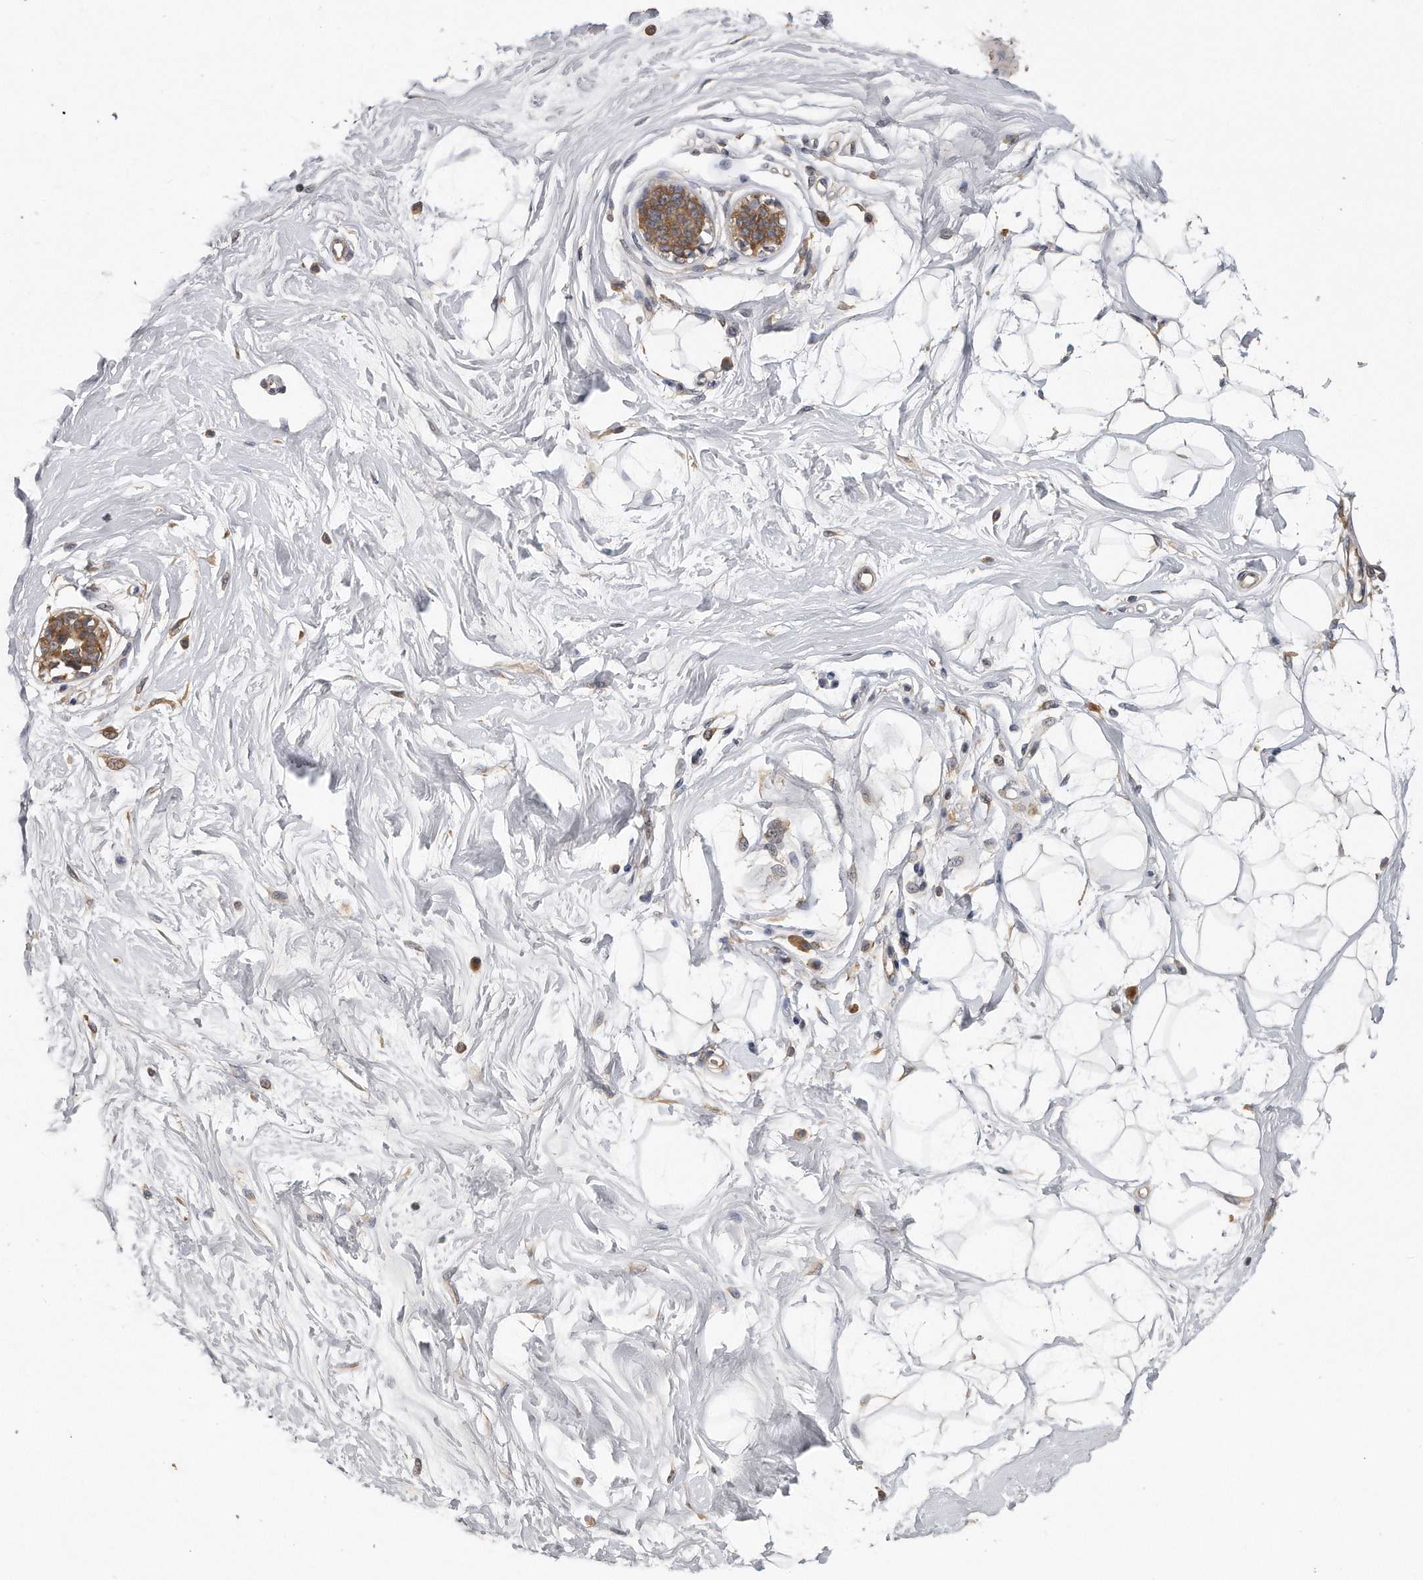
{"staining": {"intensity": "negative", "quantity": "none", "location": "none"}, "tissue": "breast", "cell_type": "Adipocytes", "image_type": "normal", "snomed": [{"axis": "morphology", "description": "Normal tissue, NOS"}, {"axis": "topography", "description": "Breast"}], "caption": "This is an immunohistochemistry image of normal human breast. There is no staining in adipocytes.", "gene": "EIF3I", "patient": {"sex": "female", "age": 45}}